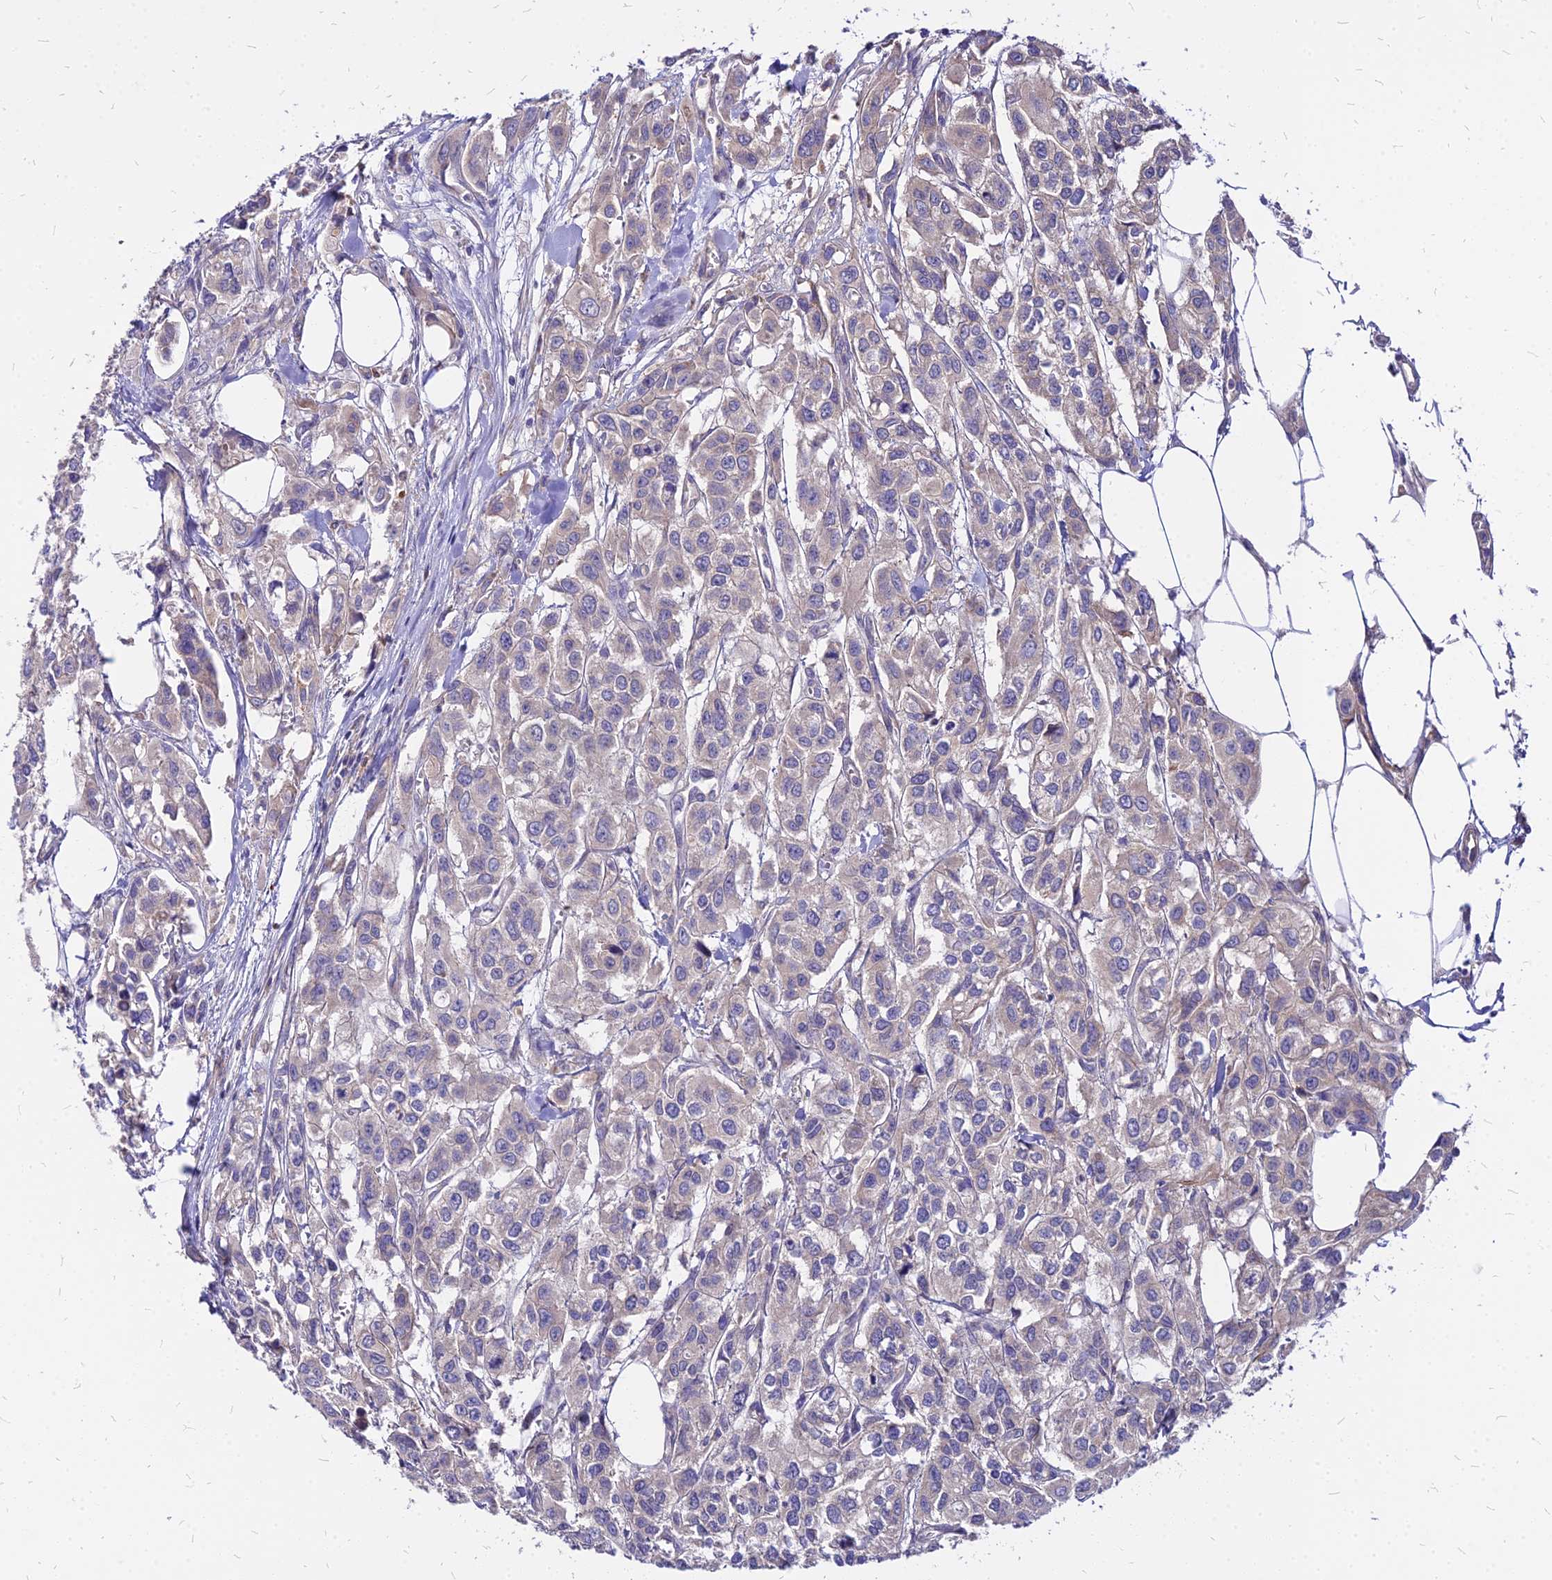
{"staining": {"intensity": "negative", "quantity": "none", "location": "none"}, "tissue": "urothelial cancer", "cell_type": "Tumor cells", "image_type": "cancer", "snomed": [{"axis": "morphology", "description": "Urothelial carcinoma, High grade"}, {"axis": "topography", "description": "Urinary bladder"}], "caption": "IHC photomicrograph of urothelial cancer stained for a protein (brown), which shows no positivity in tumor cells. (DAB IHC with hematoxylin counter stain).", "gene": "COMMD10", "patient": {"sex": "male", "age": 67}}